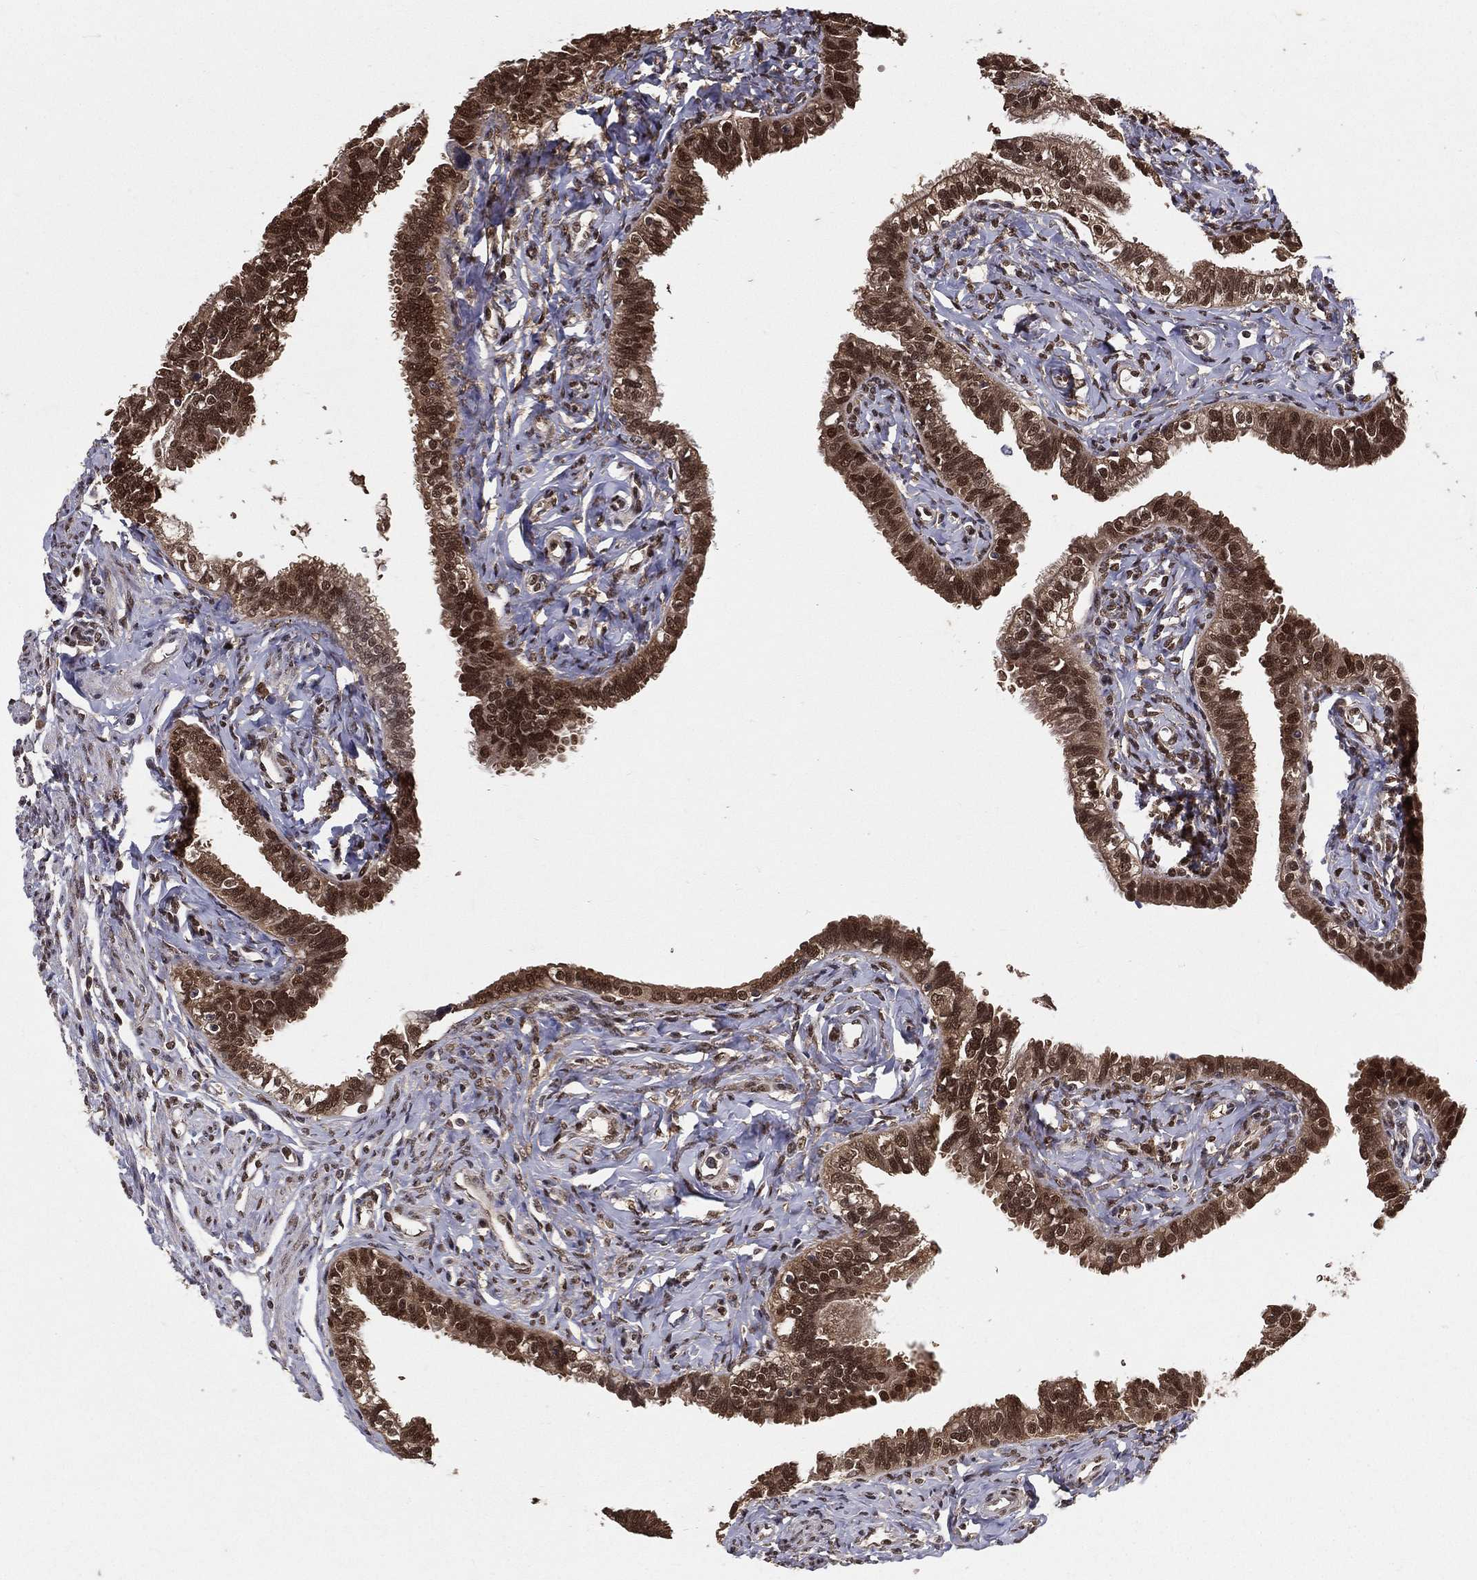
{"staining": {"intensity": "strong", "quantity": "25%-75%", "location": "cytoplasmic/membranous,nuclear"}, "tissue": "fallopian tube", "cell_type": "Glandular cells", "image_type": "normal", "snomed": [{"axis": "morphology", "description": "Normal tissue, NOS"}, {"axis": "topography", "description": "Fallopian tube"}], "caption": "Immunohistochemistry of normal fallopian tube reveals high levels of strong cytoplasmic/membranous,nuclear positivity in approximately 25%-75% of glandular cells.", "gene": "CARM1", "patient": {"sex": "female", "age": 54}}